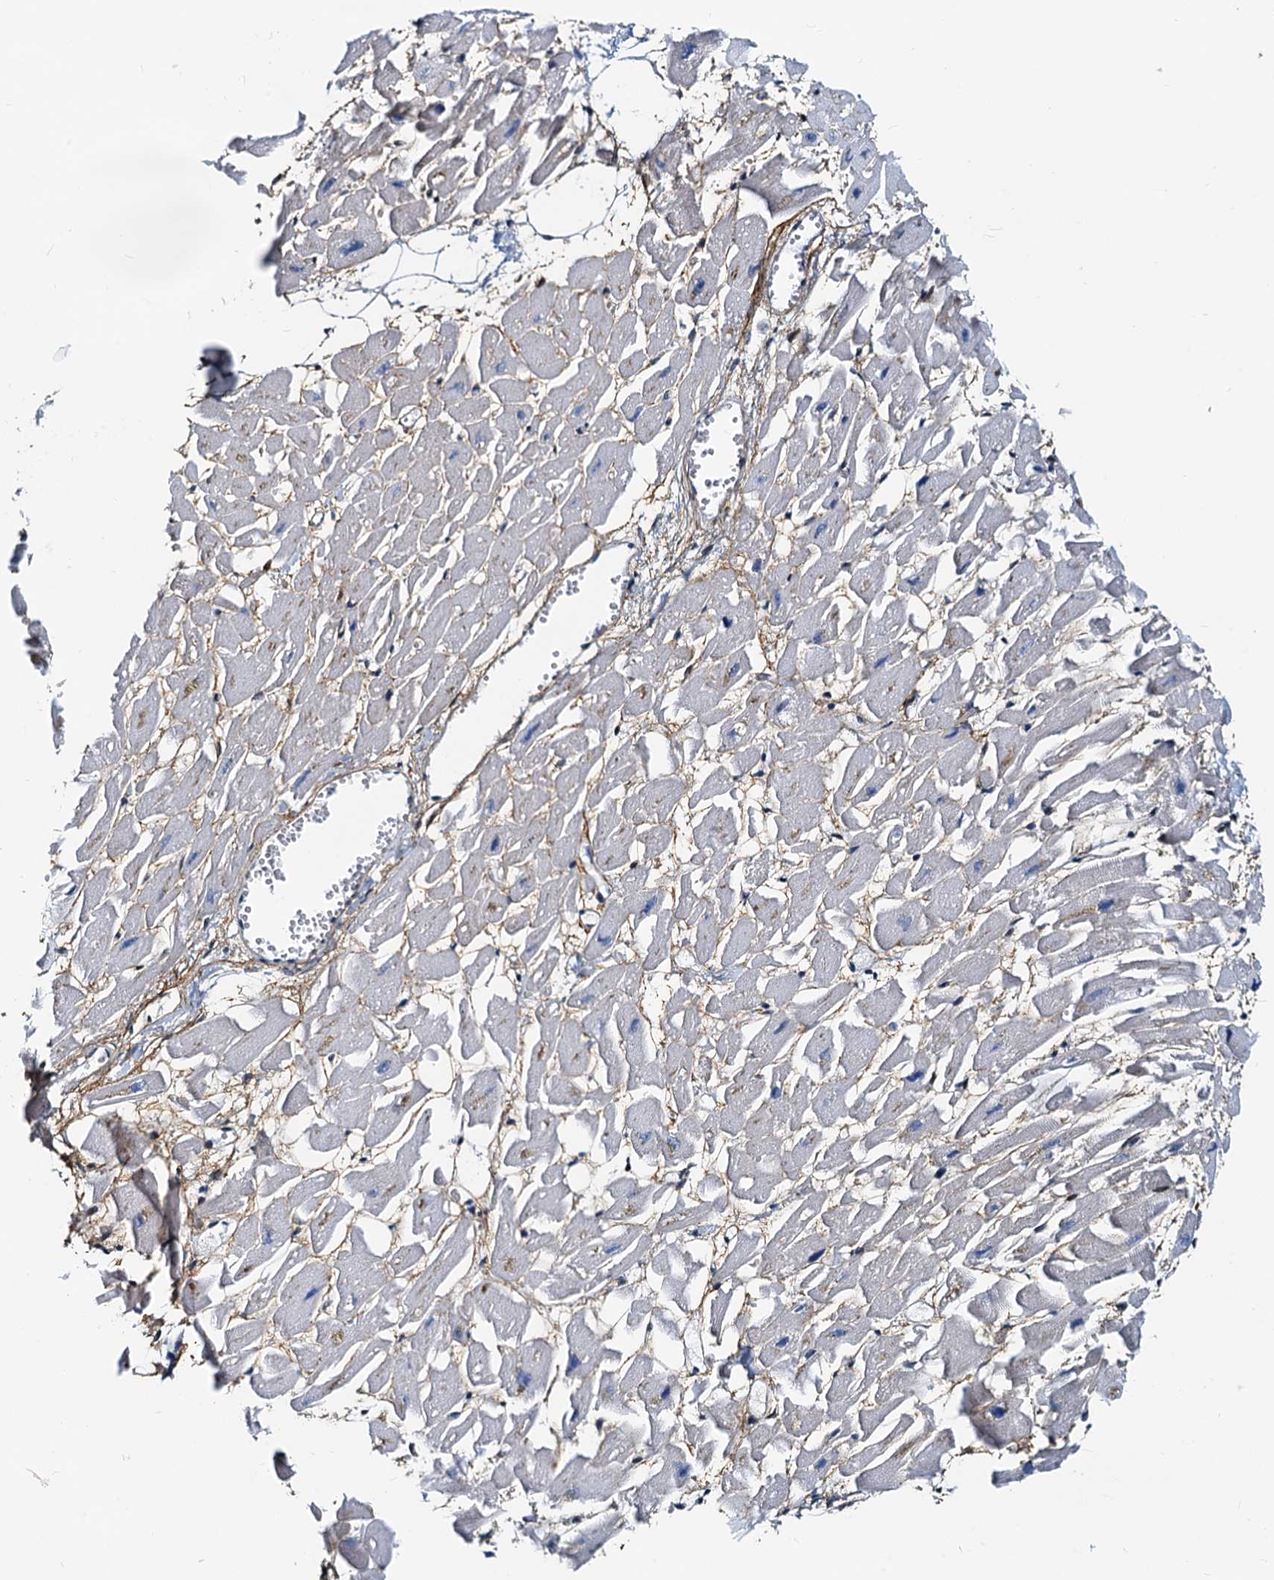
{"staining": {"intensity": "negative", "quantity": "none", "location": "none"}, "tissue": "heart muscle", "cell_type": "Cardiomyocytes", "image_type": "normal", "snomed": [{"axis": "morphology", "description": "Normal tissue, NOS"}, {"axis": "topography", "description": "Heart"}], "caption": "Immunohistochemistry of benign human heart muscle shows no expression in cardiomyocytes.", "gene": "PTGES3", "patient": {"sex": "female", "age": 64}}